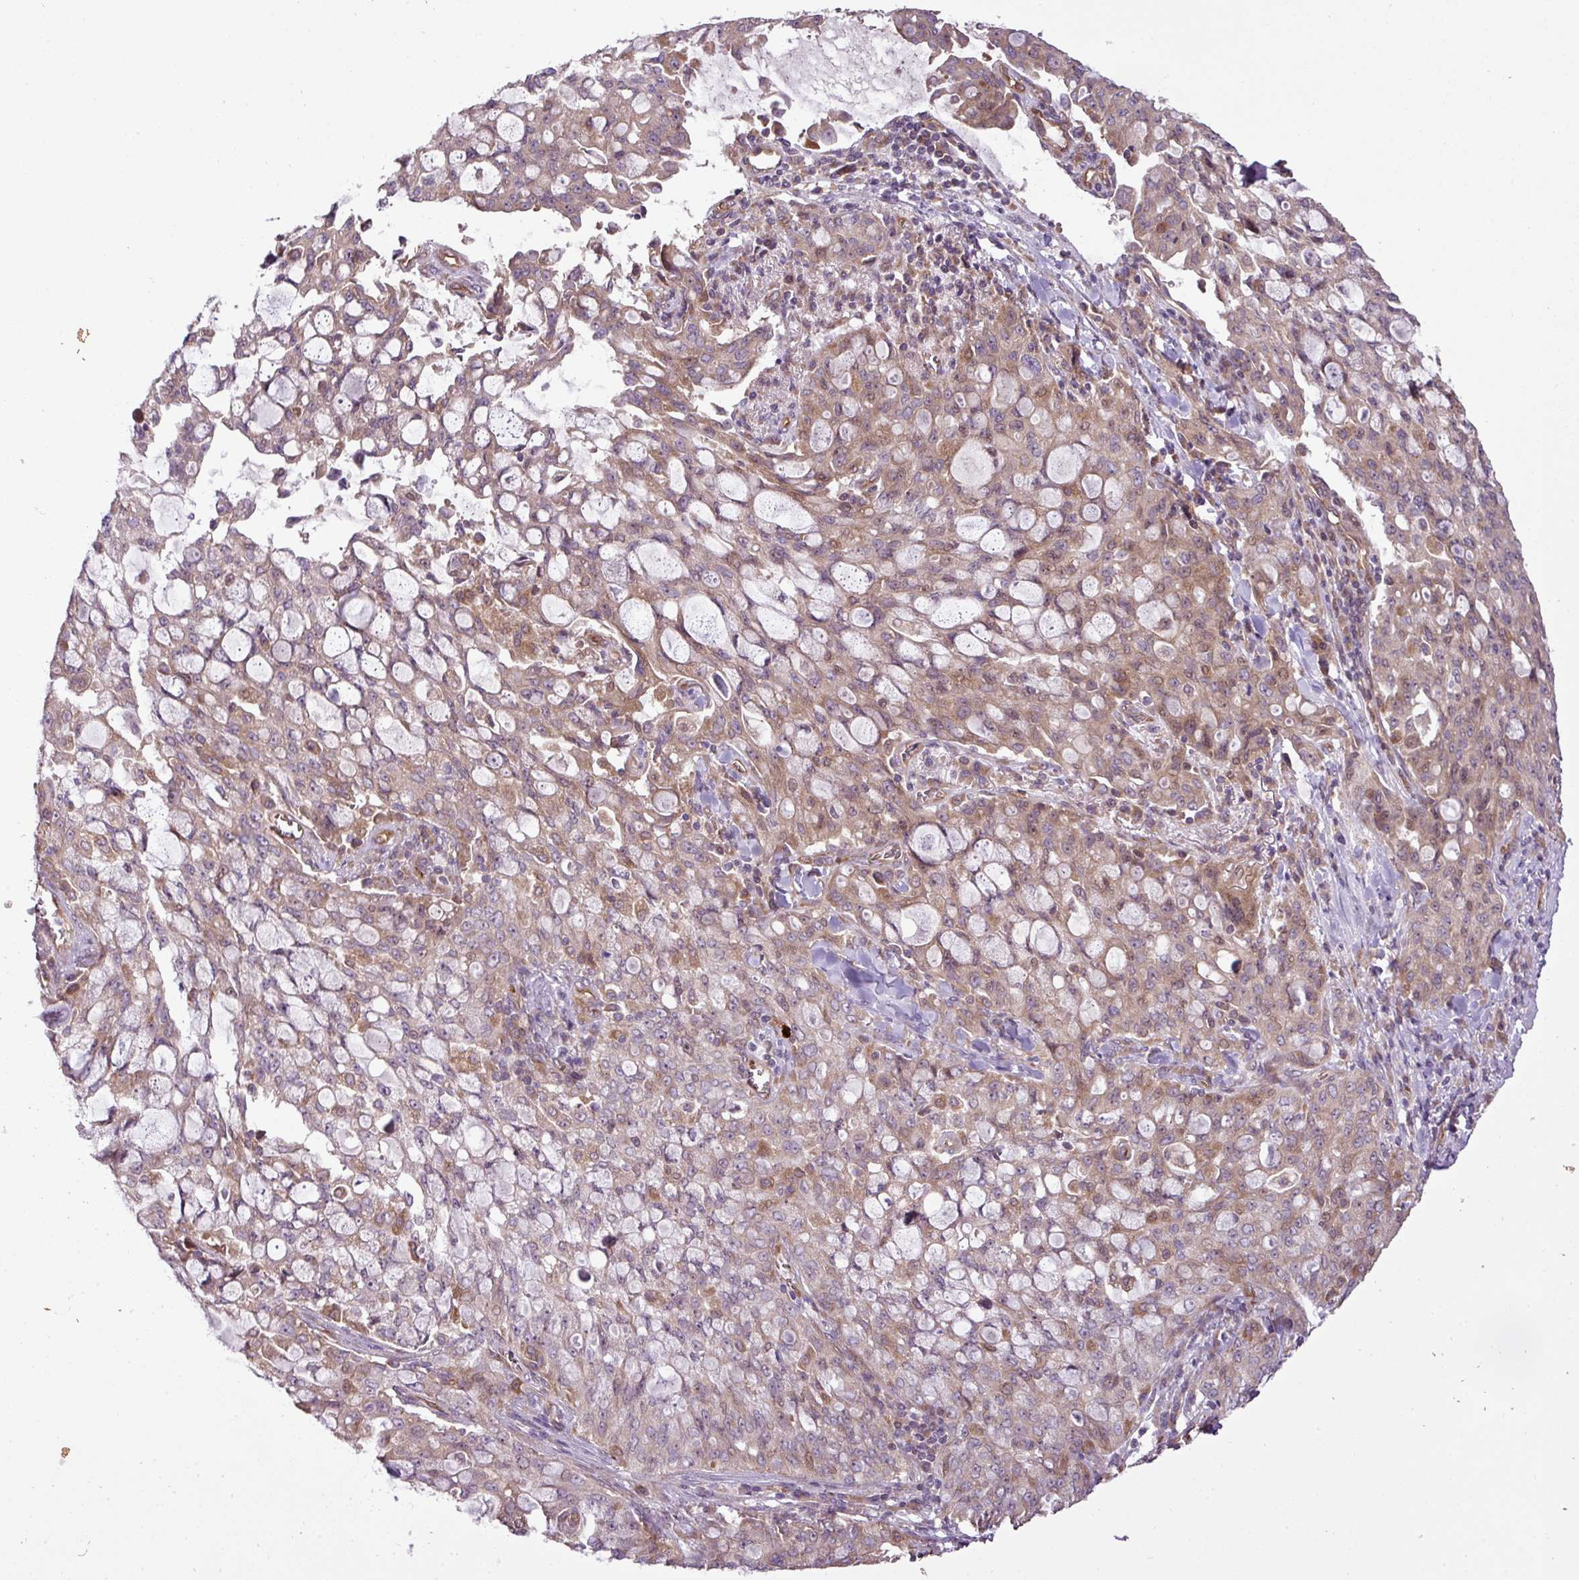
{"staining": {"intensity": "weak", "quantity": "<25%", "location": "cytoplasmic/membranous"}, "tissue": "lung cancer", "cell_type": "Tumor cells", "image_type": "cancer", "snomed": [{"axis": "morphology", "description": "Adenocarcinoma, NOS"}, {"axis": "topography", "description": "Lung"}], "caption": "Protein analysis of adenocarcinoma (lung) demonstrates no significant staining in tumor cells.", "gene": "COX18", "patient": {"sex": "female", "age": 44}}